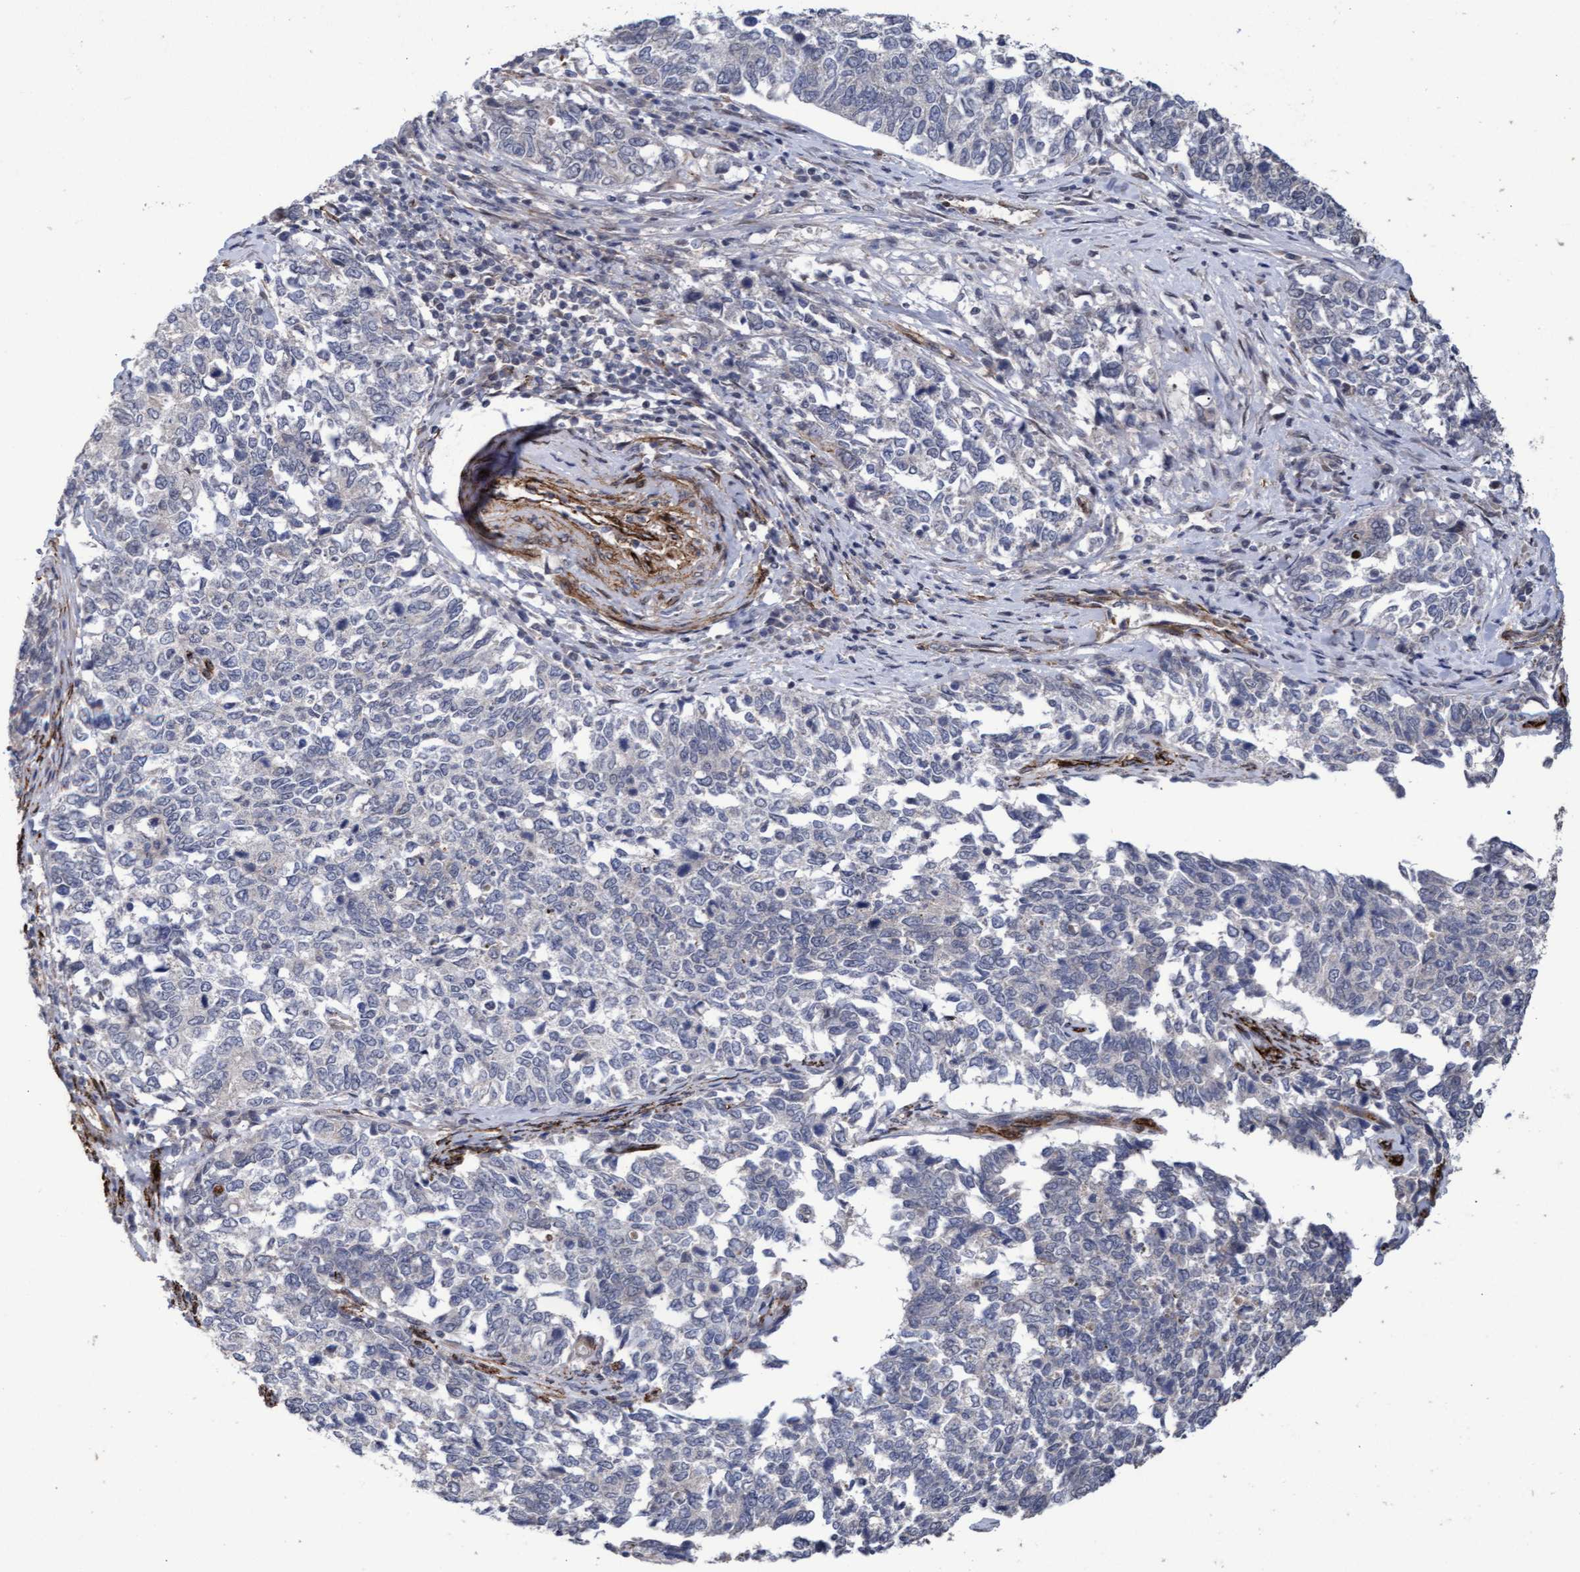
{"staining": {"intensity": "negative", "quantity": "none", "location": "none"}, "tissue": "cervical cancer", "cell_type": "Tumor cells", "image_type": "cancer", "snomed": [{"axis": "morphology", "description": "Squamous cell carcinoma, NOS"}, {"axis": "topography", "description": "Cervix"}], "caption": "There is no significant staining in tumor cells of cervical cancer (squamous cell carcinoma).", "gene": "ZNF750", "patient": {"sex": "female", "age": 63}}